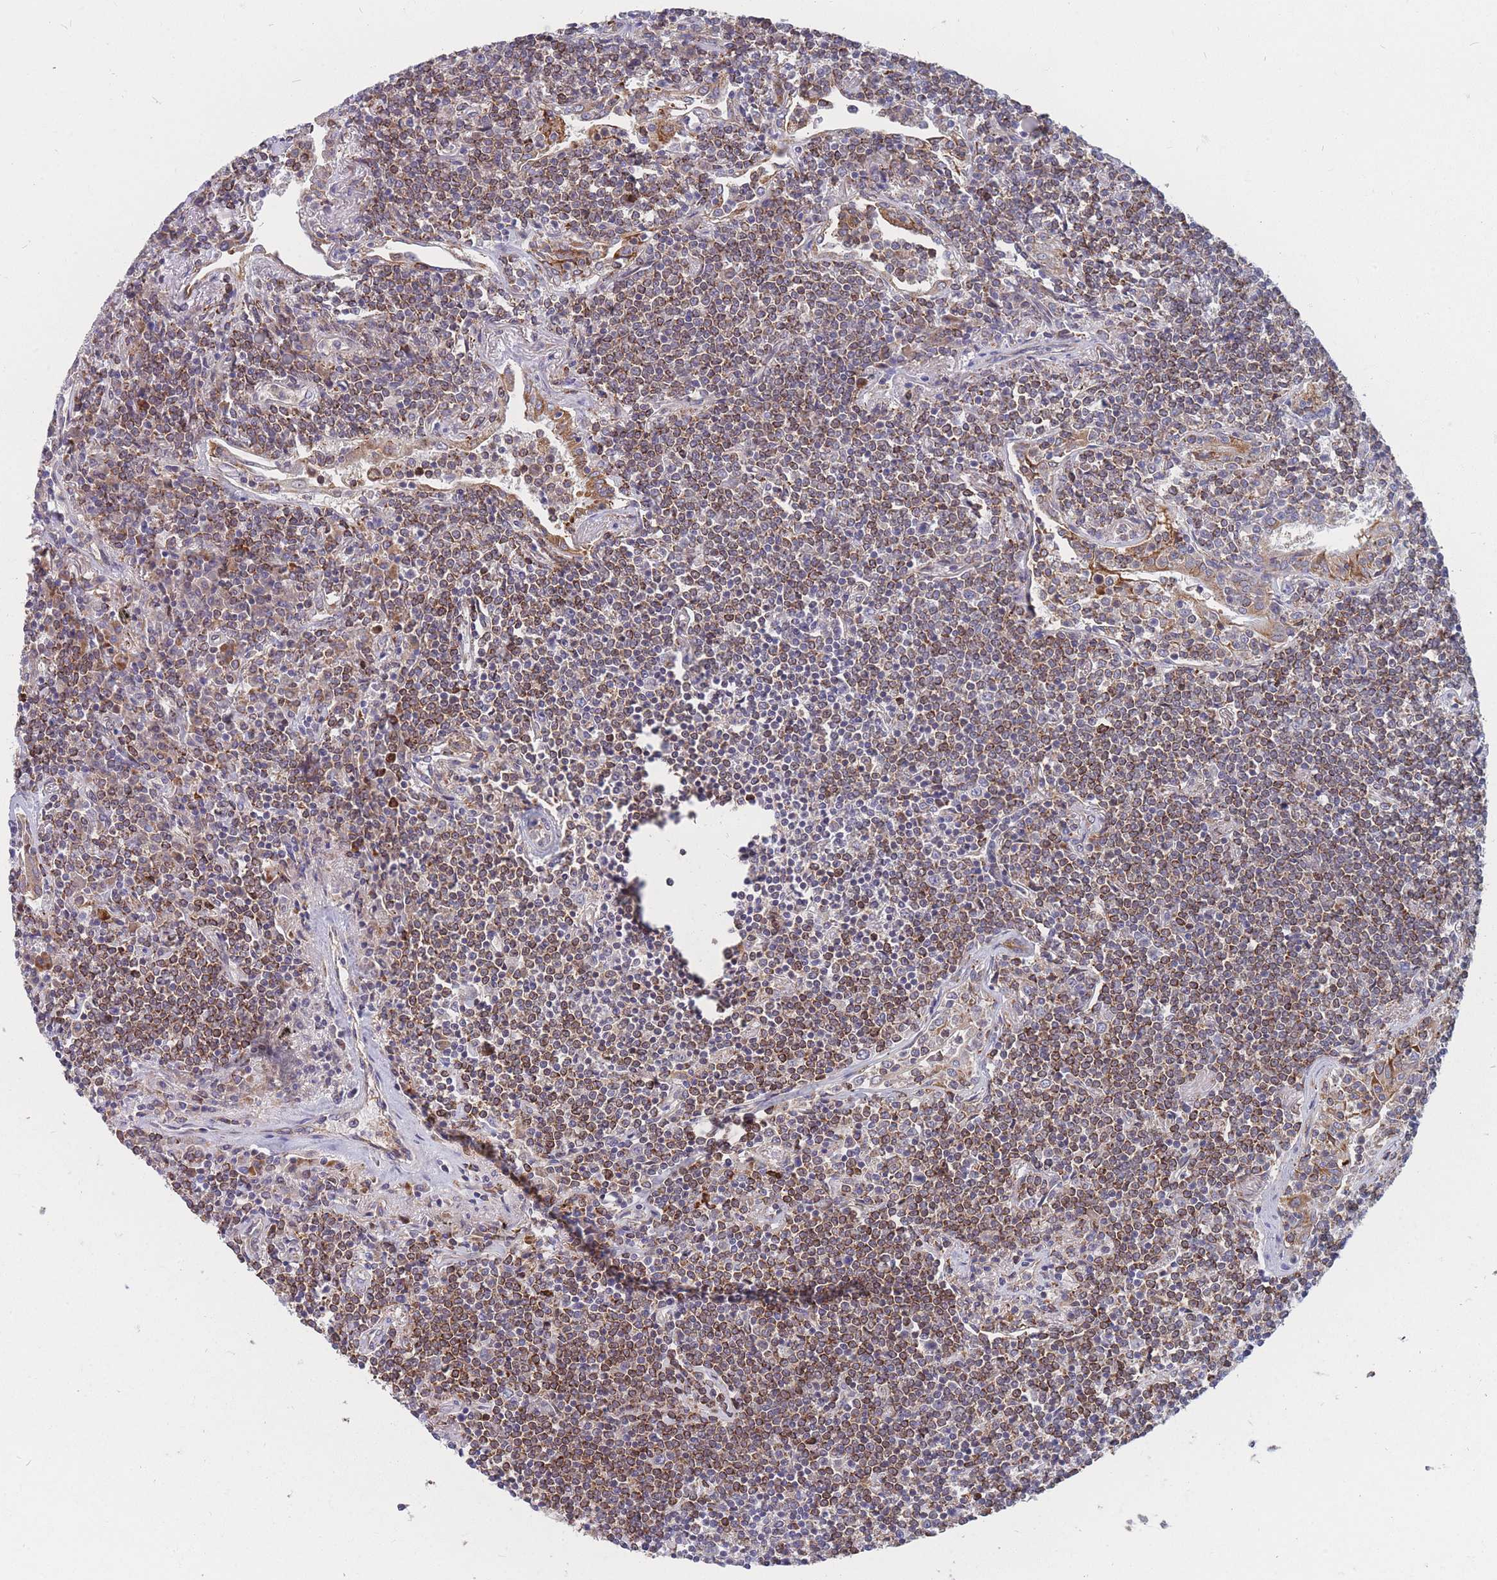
{"staining": {"intensity": "moderate", "quantity": ">75%", "location": "cytoplasmic/membranous"}, "tissue": "lymphoma", "cell_type": "Tumor cells", "image_type": "cancer", "snomed": [{"axis": "morphology", "description": "Malignant lymphoma, non-Hodgkin's type, Low grade"}, {"axis": "topography", "description": "Lung"}], "caption": "This photomicrograph reveals lymphoma stained with immunohistochemistry to label a protein in brown. The cytoplasmic/membranous of tumor cells show moderate positivity for the protein. Nuclei are counter-stained blue.", "gene": "TMEM131L", "patient": {"sex": "female", "age": 71}}